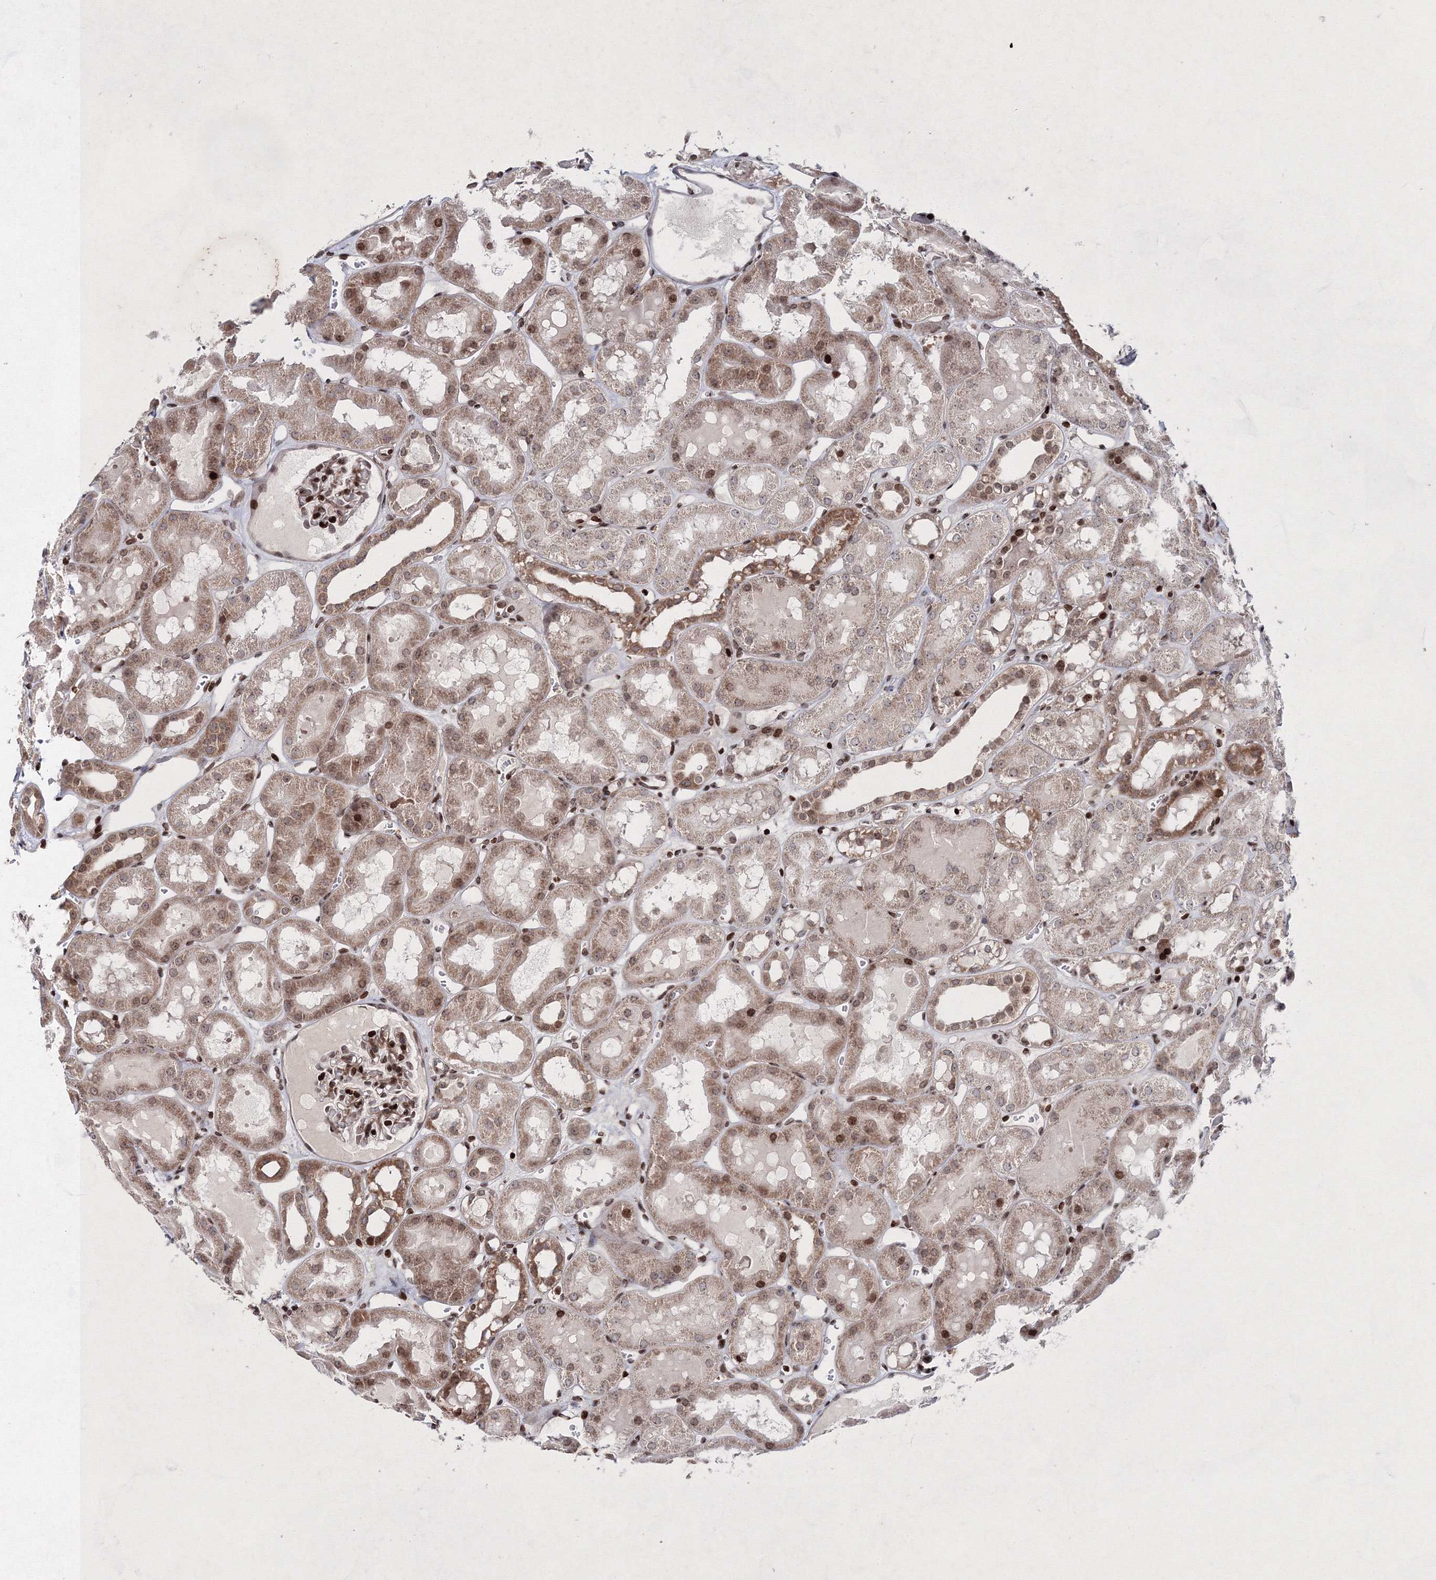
{"staining": {"intensity": "moderate", "quantity": ">75%", "location": "cytoplasmic/membranous,nuclear"}, "tissue": "kidney", "cell_type": "Cells in glomeruli", "image_type": "normal", "snomed": [{"axis": "morphology", "description": "Normal tissue, NOS"}, {"axis": "topography", "description": "Kidney"}, {"axis": "topography", "description": "Urinary bladder"}], "caption": "Human kidney stained for a protein (brown) exhibits moderate cytoplasmic/membranous,nuclear positive expression in about >75% of cells in glomeruli.", "gene": "SMIM29", "patient": {"sex": "male", "age": 16}}